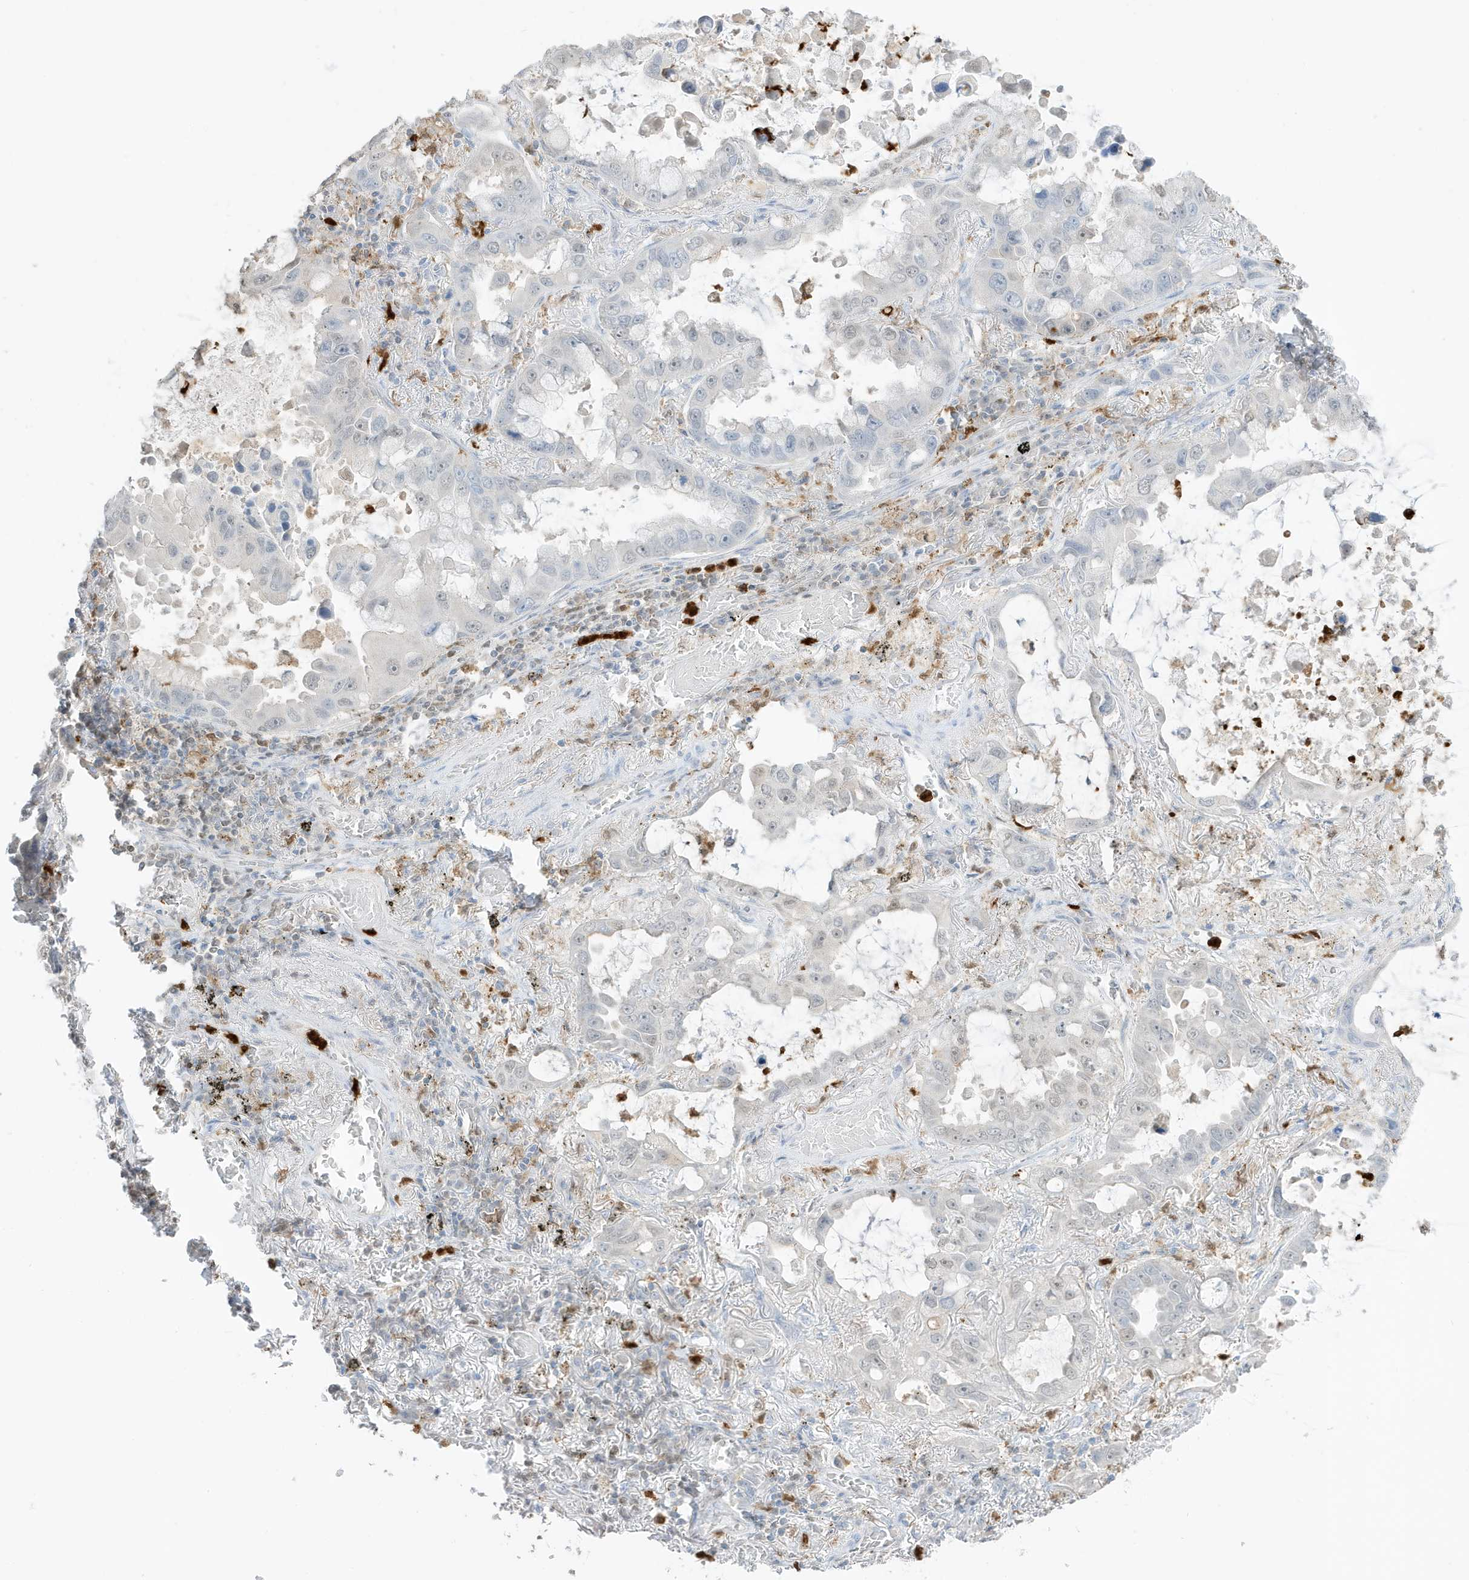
{"staining": {"intensity": "negative", "quantity": "none", "location": "none"}, "tissue": "lung cancer", "cell_type": "Tumor cells", "image_type": "cancer", "snomed": [{"axis": "morphology", "description": "Adenocarcinoma, NOS"}, {"axis": "topography", "description": "Lung"}], "caption": "Micrograph shows no protein expression in tumor cells of adenocarcinoma (lung) tissue.", "gene": "GCA", "patient": {"sex": "male", "age": 64}}